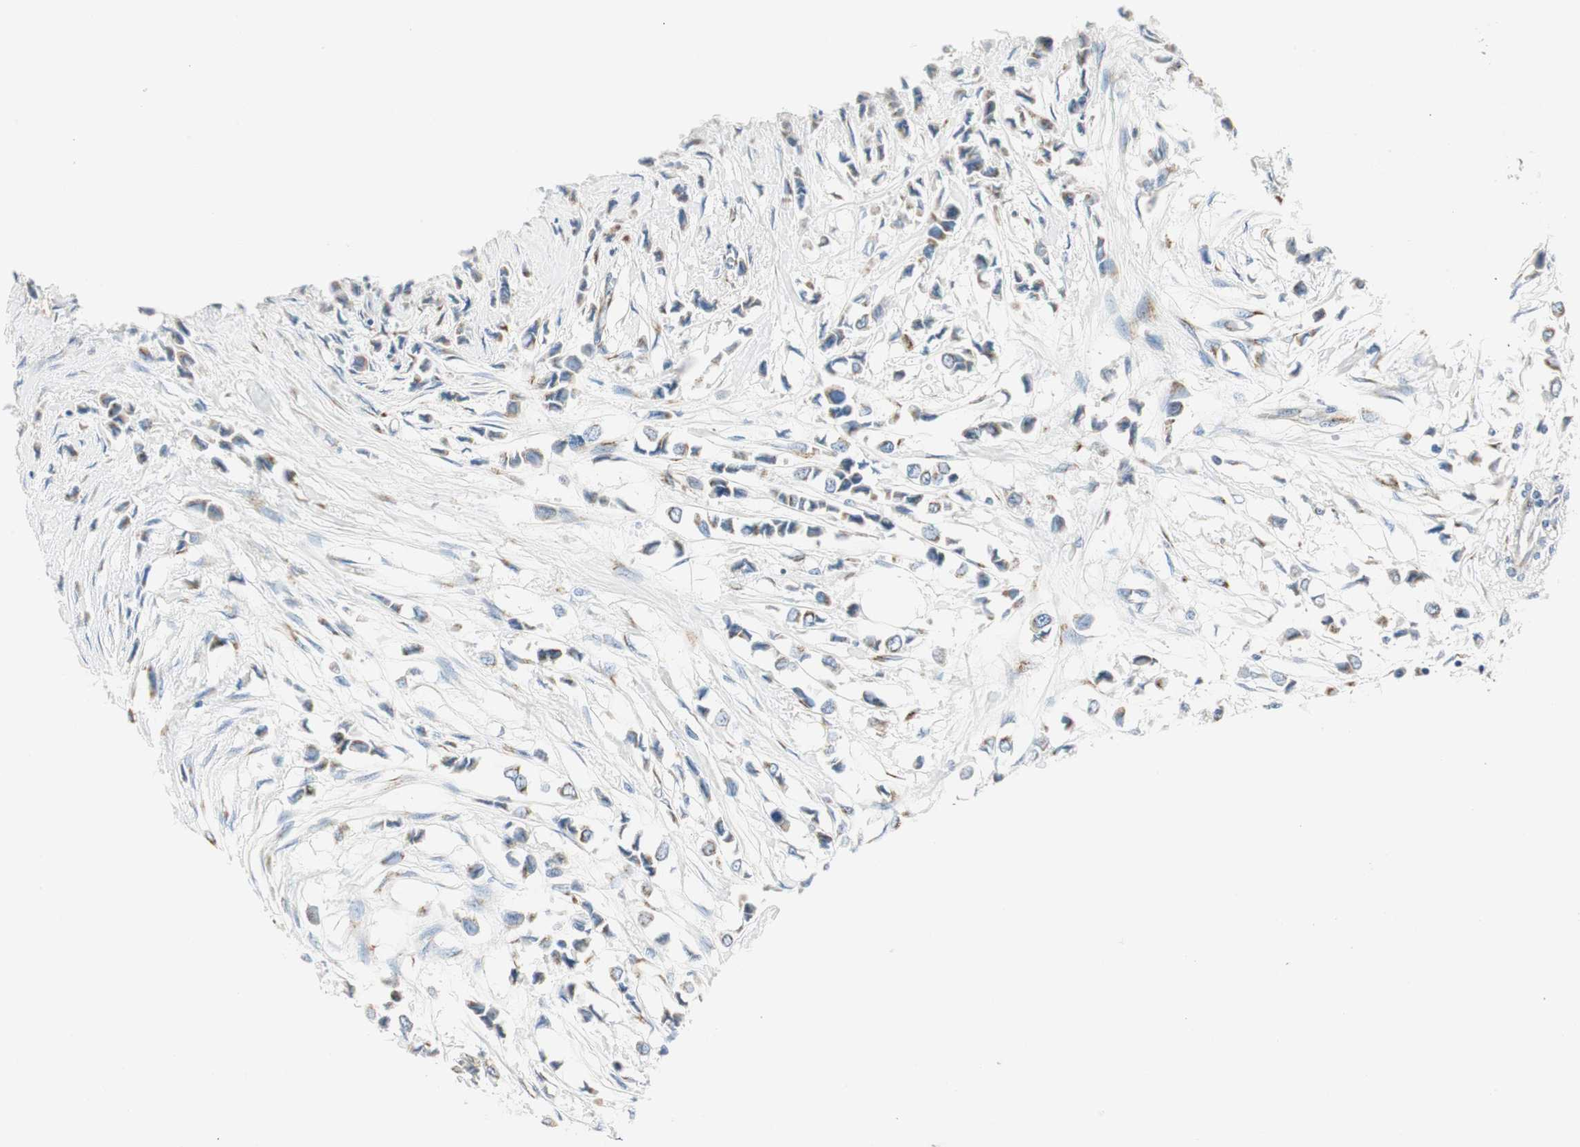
{"staining": {"intensity": "moderate", "quantity": "<25%", "location": "cytoplasmic/membranous"}, "tissue": "breast cancer", "cell_type": "Tumor cells", "image_type": "cancer", "snomed": [{"axis": "morphology", "description": "Lobular carcinoma"}, {"axis": "topography", "description": "Breast"}], "caption": "The histopathology image demonstrates staining of breast lobular carcinoma, revealing moderate cytoplasmic/membranous protein positivity (brown color) within tumor cells. The staining was performed using DAB, with brown indicating positive protein expression. Nuclei are stained blue with hematoxylin.", "gene": "TMF1", "patient": {"sex": "female", "age": 51}}